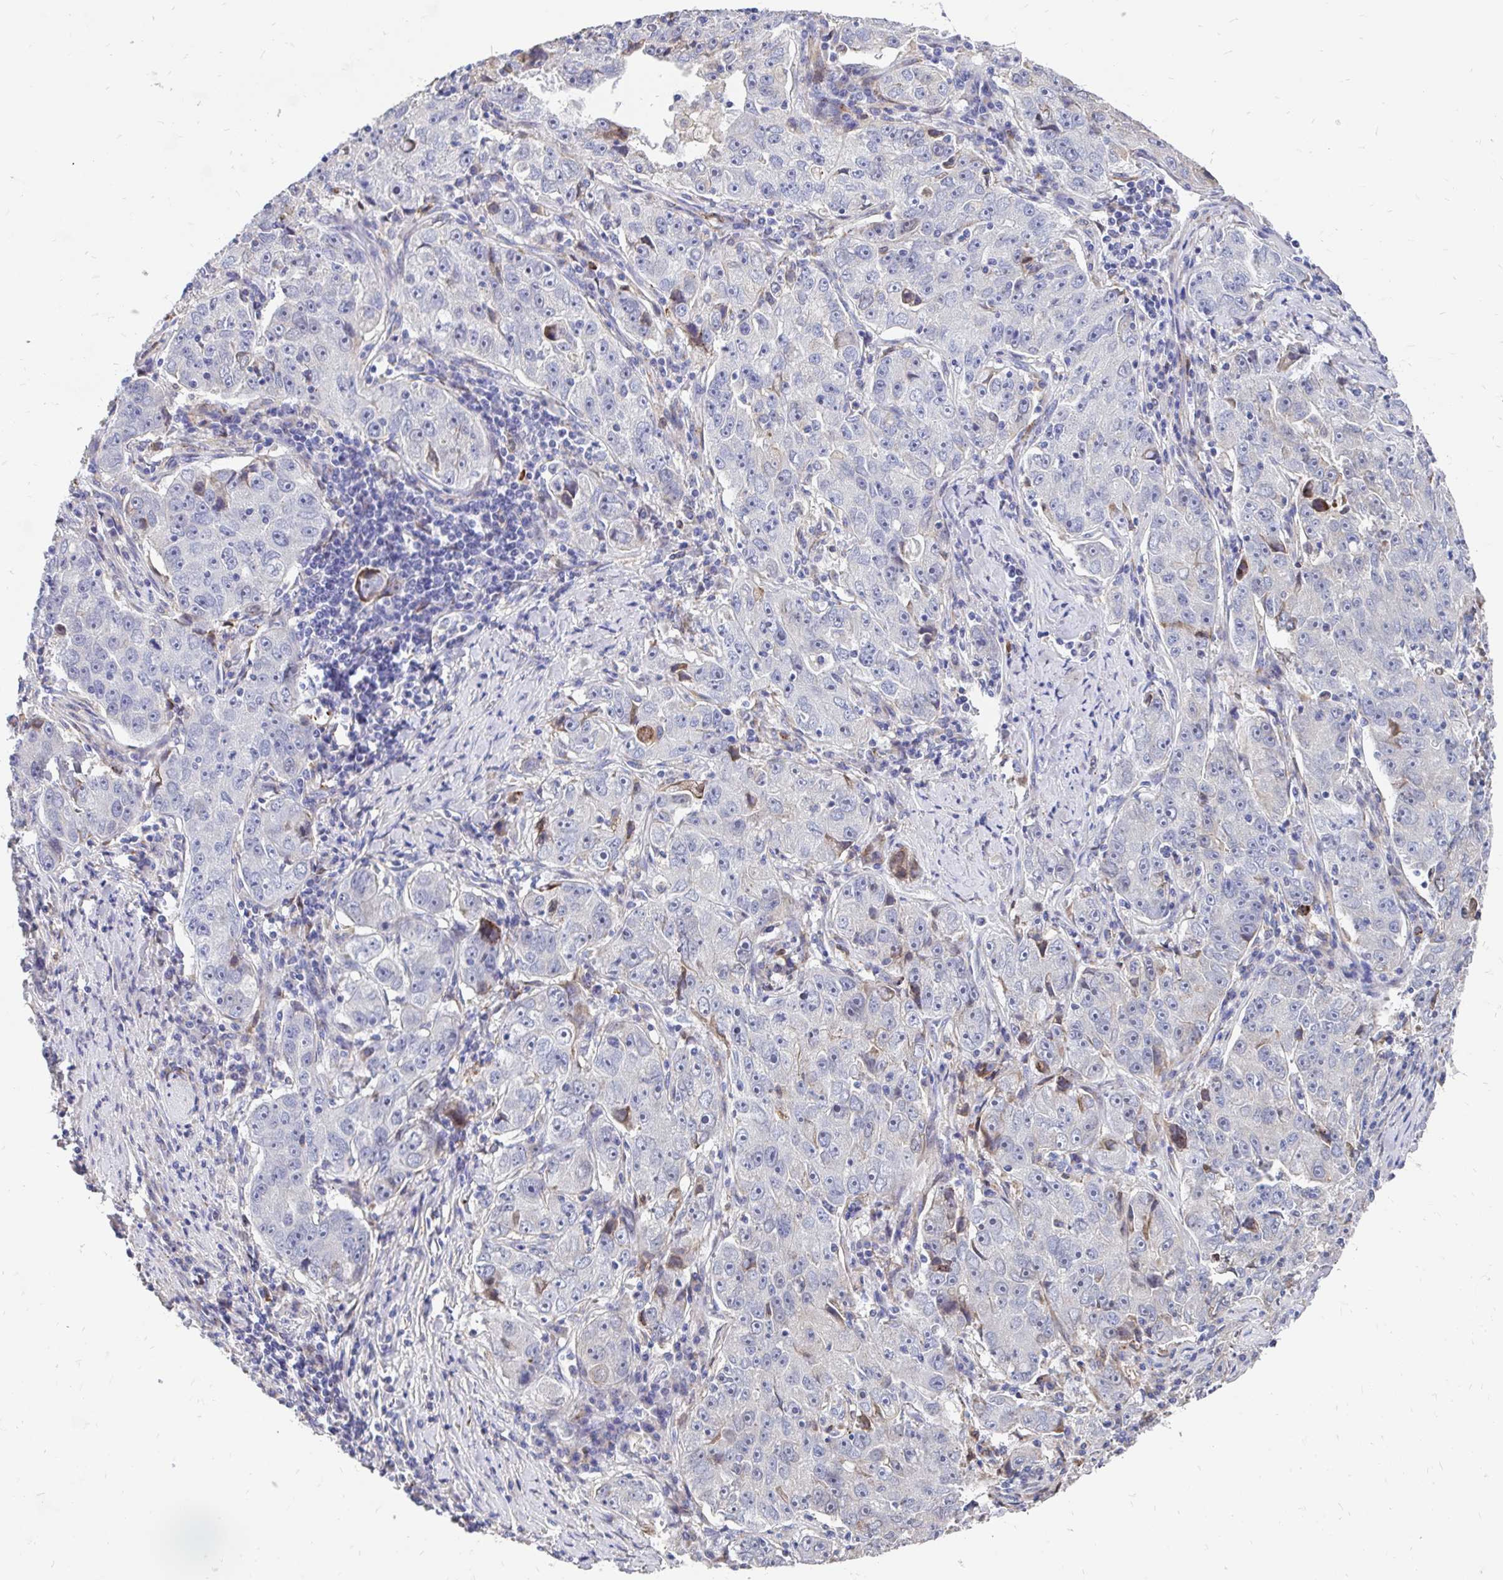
{"staining": {"intensity": "negative", "quantity": "none", "location": "none"}, "tissue": "lung cancer", "cell_type": "Tumor cells", "image_type": "cancer", "snomed": [{"axis": "morphology", "description": "Normal morphology"}, {"axis": "morphology", "description": "Adenocarcinoma, NOS"}, {"axis": "topography", "description": "Lymph node"}, {"axis": "topography", "description": "Lung"}], "caption": "Immunohistochemistry (IHC) histopathology image of human lung cancer stained for a protein (brown), which reveals no positivity in tumor cells.", "gene": "CDKL1", "patient": {"sex": "female", "age": 57}}